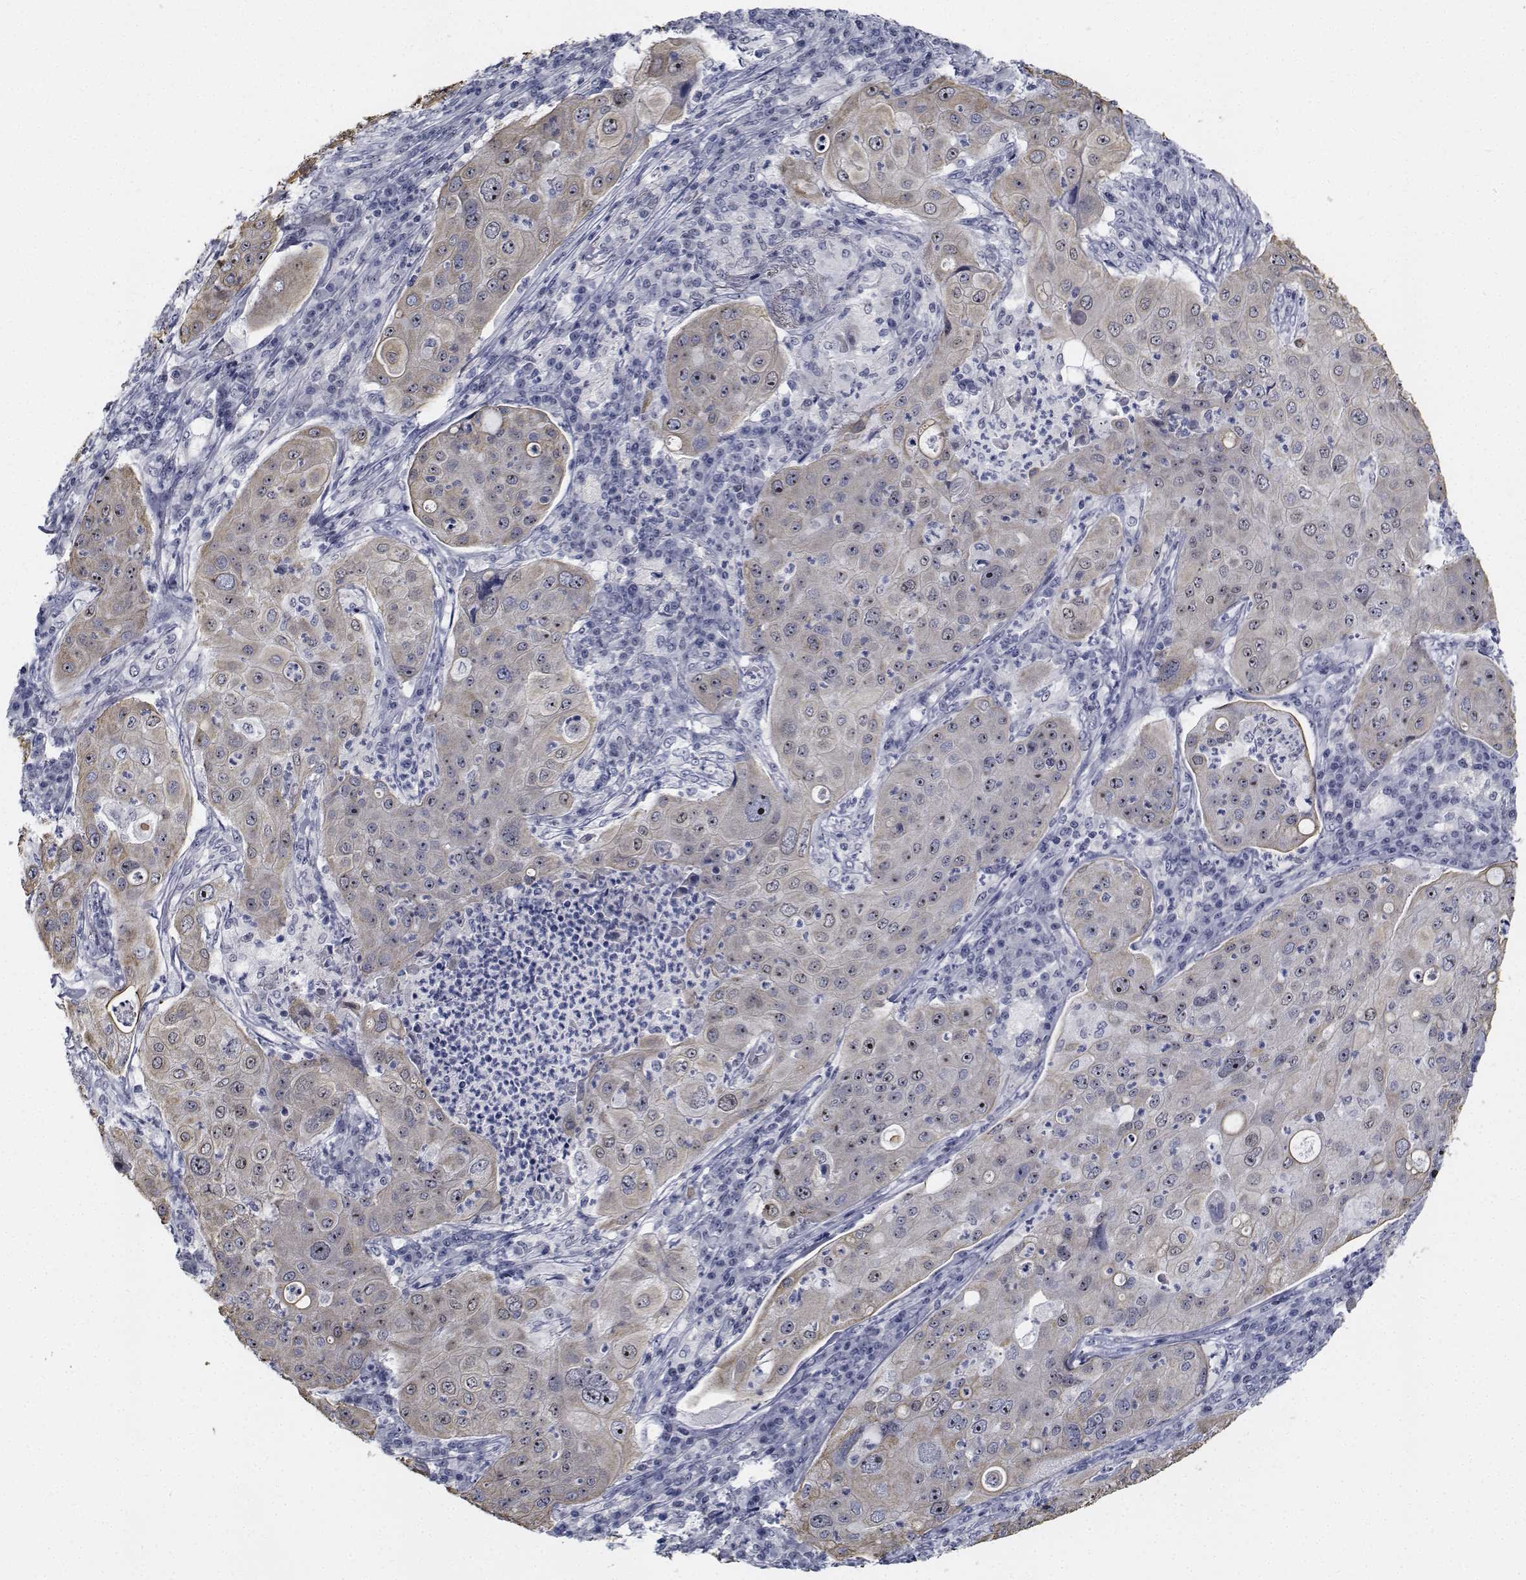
{"staining": {"intensity": "weak", "quantity": "25%-75%", "location": "nuclear"}, "tissue": "lung cancer", "cell_type": "Tumor cells", "image_type": "cancer", "snomed": [{"axis": "morphology", "description": "Squamous cell carcinoma, NOS"}, {"axis": "topography", "description": "Lung"}], "caption": "This is a photomicrograph of immunohistochemistry (IHC) staining of lung cancer (squamous cell carcinoma), which shows weak expression in the nuclear of tumor cells.", "gene": "NVL", "patient": {"sex": "female", "age": 59}}